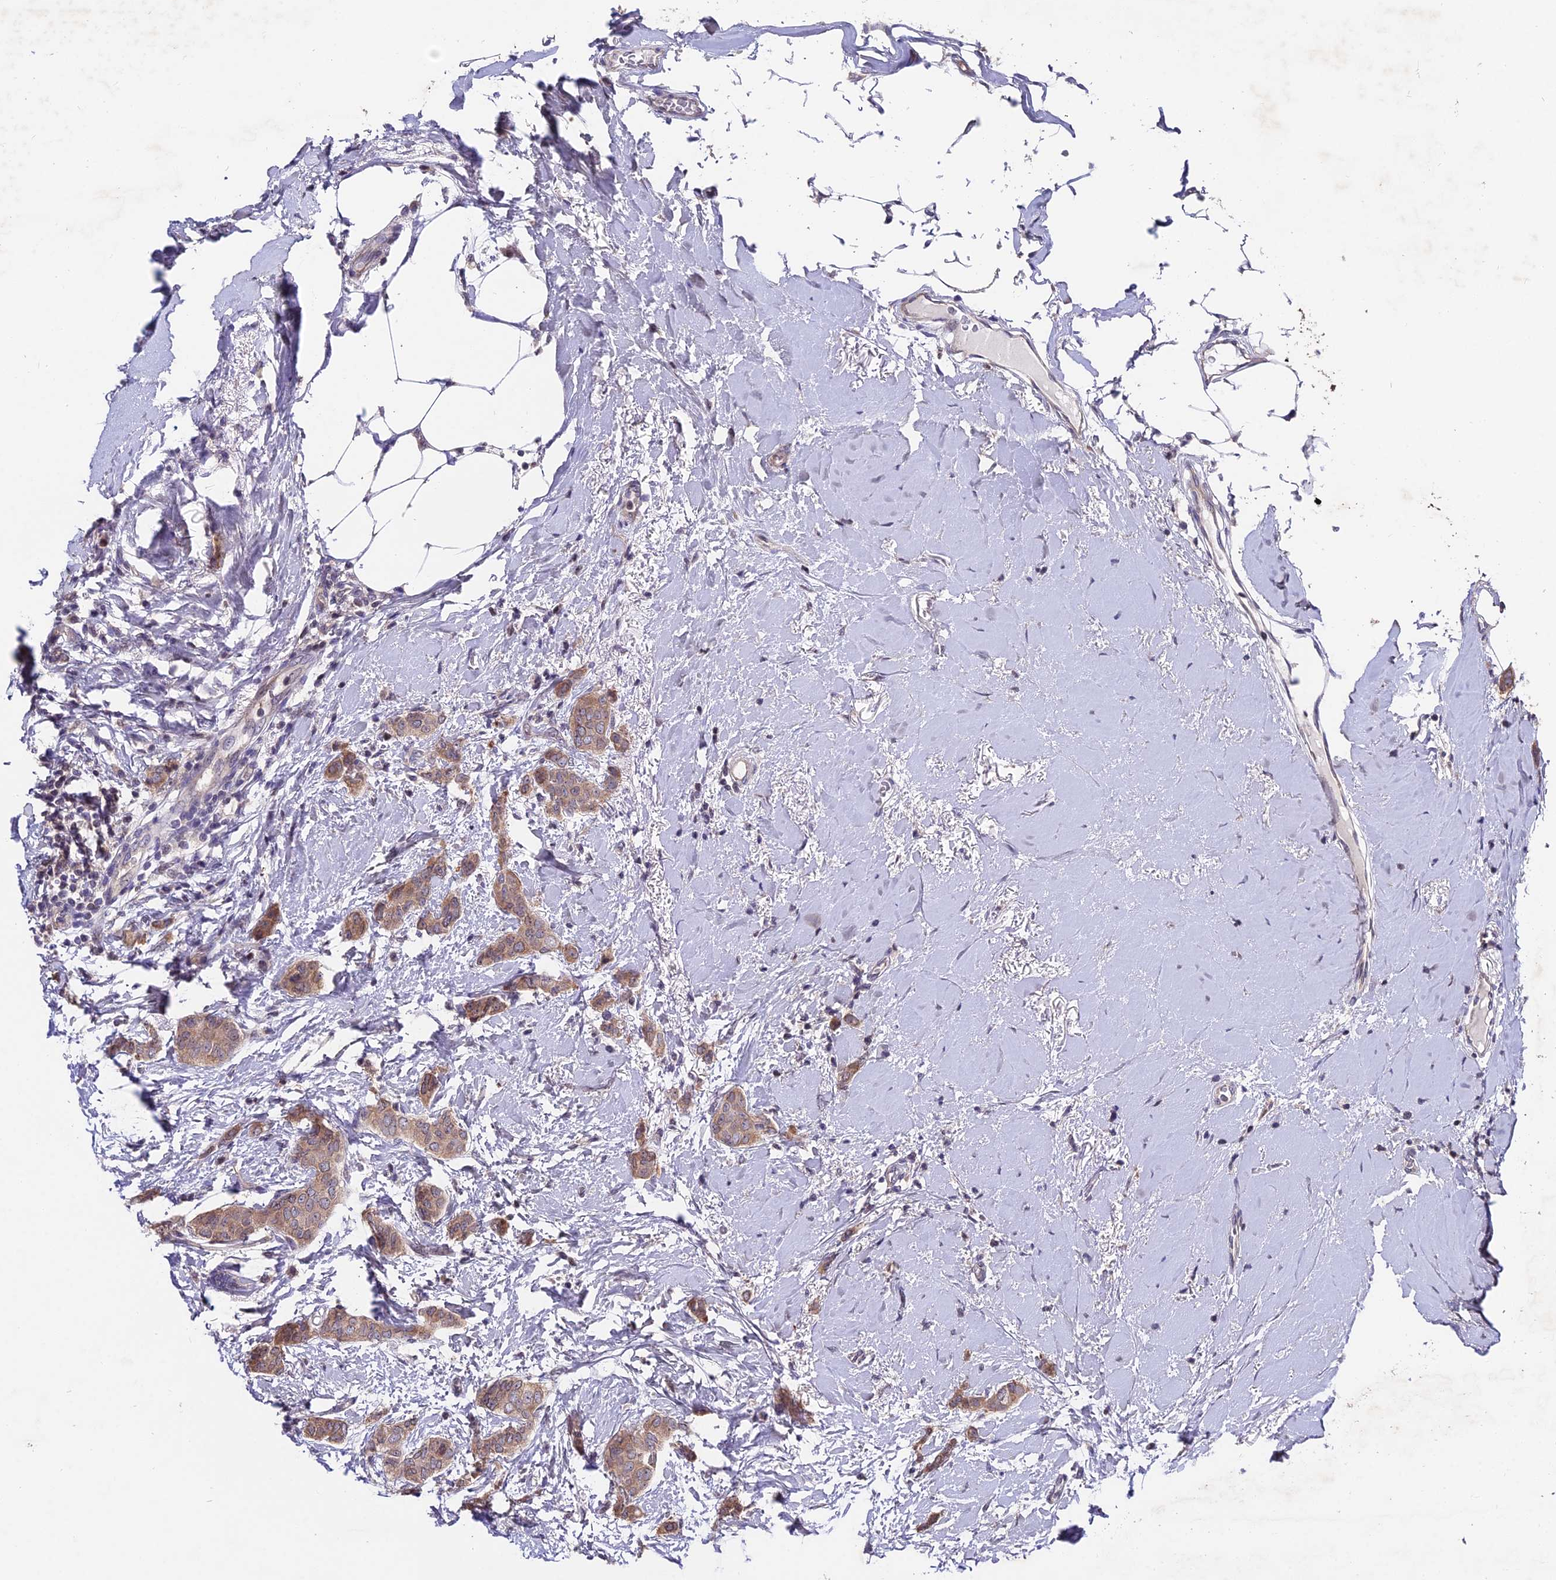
{"staining": {"intensity": "moderate", "quantity": ">75%", "location": "cytoplasmic/membranous"}, "tissue": "breast cancer", "cell_type": "Tumor cells", "image_type": "cancer", "snomed": [{"axis": "morphology", "description": "Duct carcinoma"}, {"axis": "topography", "description": "Breast"}], "caption": "Immunohistochemical staining of breast cancer demonstrates medium levels of moderate cytoplasmic/membranous expression in approximately >75% of tumor cells. The staining is performed using DAB brown chromogen to label protein expression. The nuclei are counter-stained blue using hematoxylin.", "gene": "INPP4A", "patient": {"sex": "female", "age": 72}}